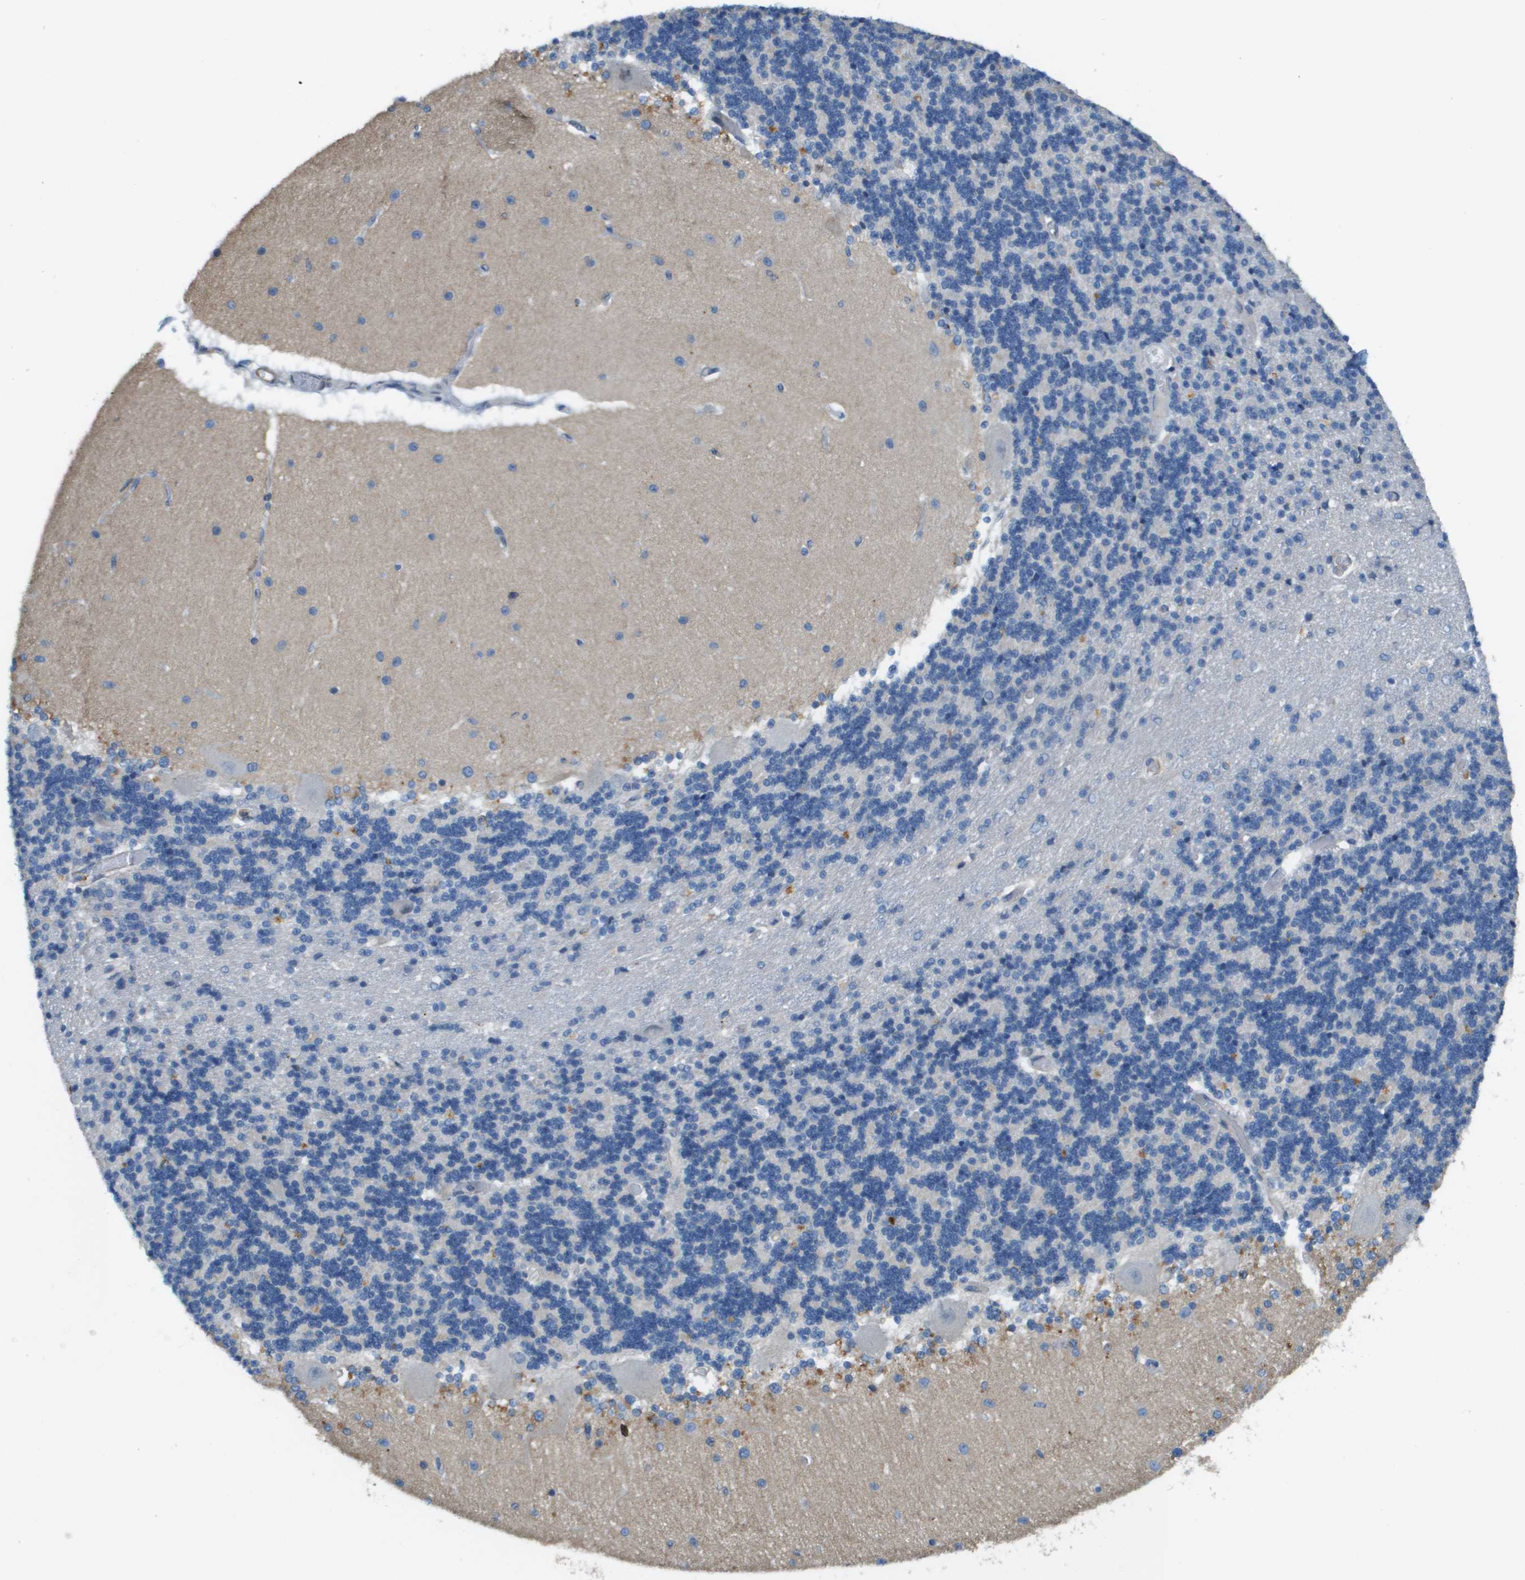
{"staining": {"intensity": "negative", "quantity": "none", "location": "none"}, "tissue": "cerebellum", "cell_type": "Cells in granular layer", "image_type": "normal", "snomed": [{"axis": "morphology", "description": "Normal tissue, NOS"}, {"axis": "topography", "description": "Cerebellum"}], "caption": "Cells in granular layer show no significant positivity in unremarkable cerebellum. Brightfield microscopy of immunohistochemistry stained with DAB (3,3'-diaminobenzidine) (brown) and hematoxylin (blue), captured at high magnification.", "gene": "MYH11", "patient": {"sex": "female", "age": 54}}